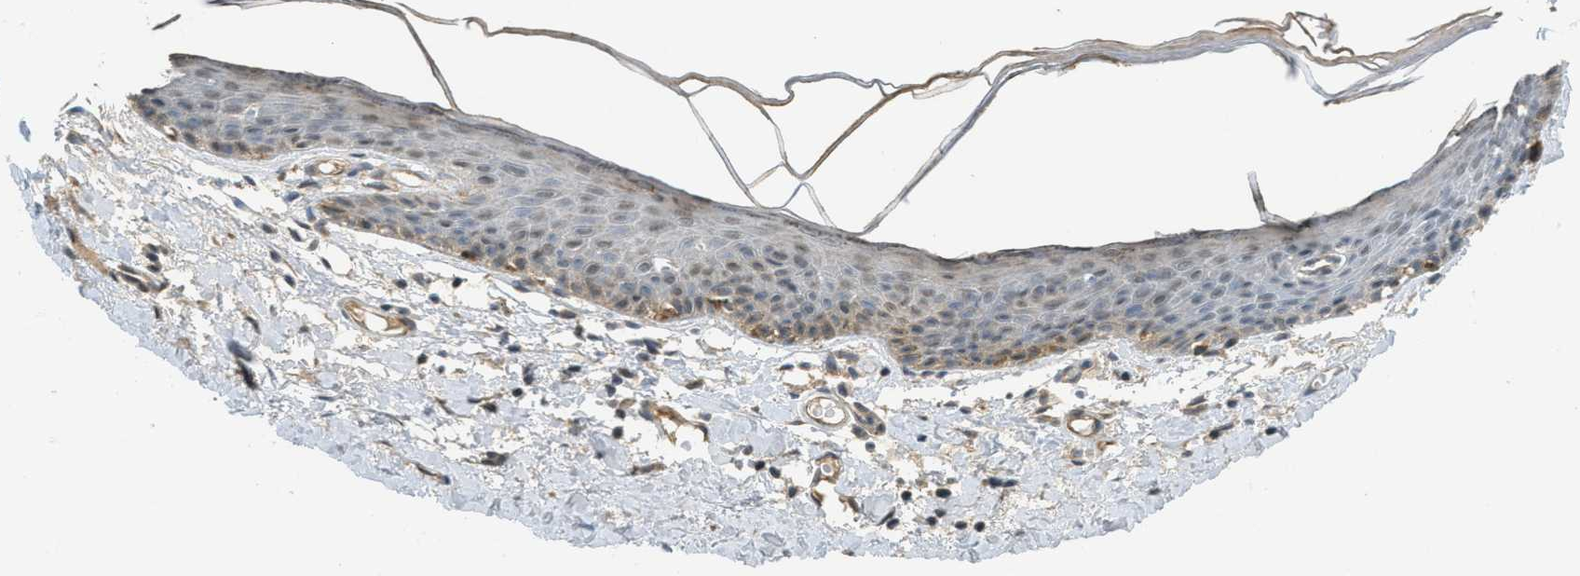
{"staining": {"intensity": "moderate", "quantity": "<25%", "location": "cytoplasmic/membranous"}, "tissue": "skin", "cell_type": "Epidermal cells", "image_type": "normal", "snomed": [{"axis": "morphology", "description": "Normal tissue, NOS"}, {"axis": "topography", "description": "Vulva"}], "caption": "IHC micrograph of benign skin: skin stained using immunohistochemistry shows low levels of moderate protein expression localized specifically in the cytoplasmic/membranous of epidermal cells, appearing as a cytoplasmic/membranous brown color.", "gene": "IGF2BP2", "patient": {"sex": "female", "age": 54}}